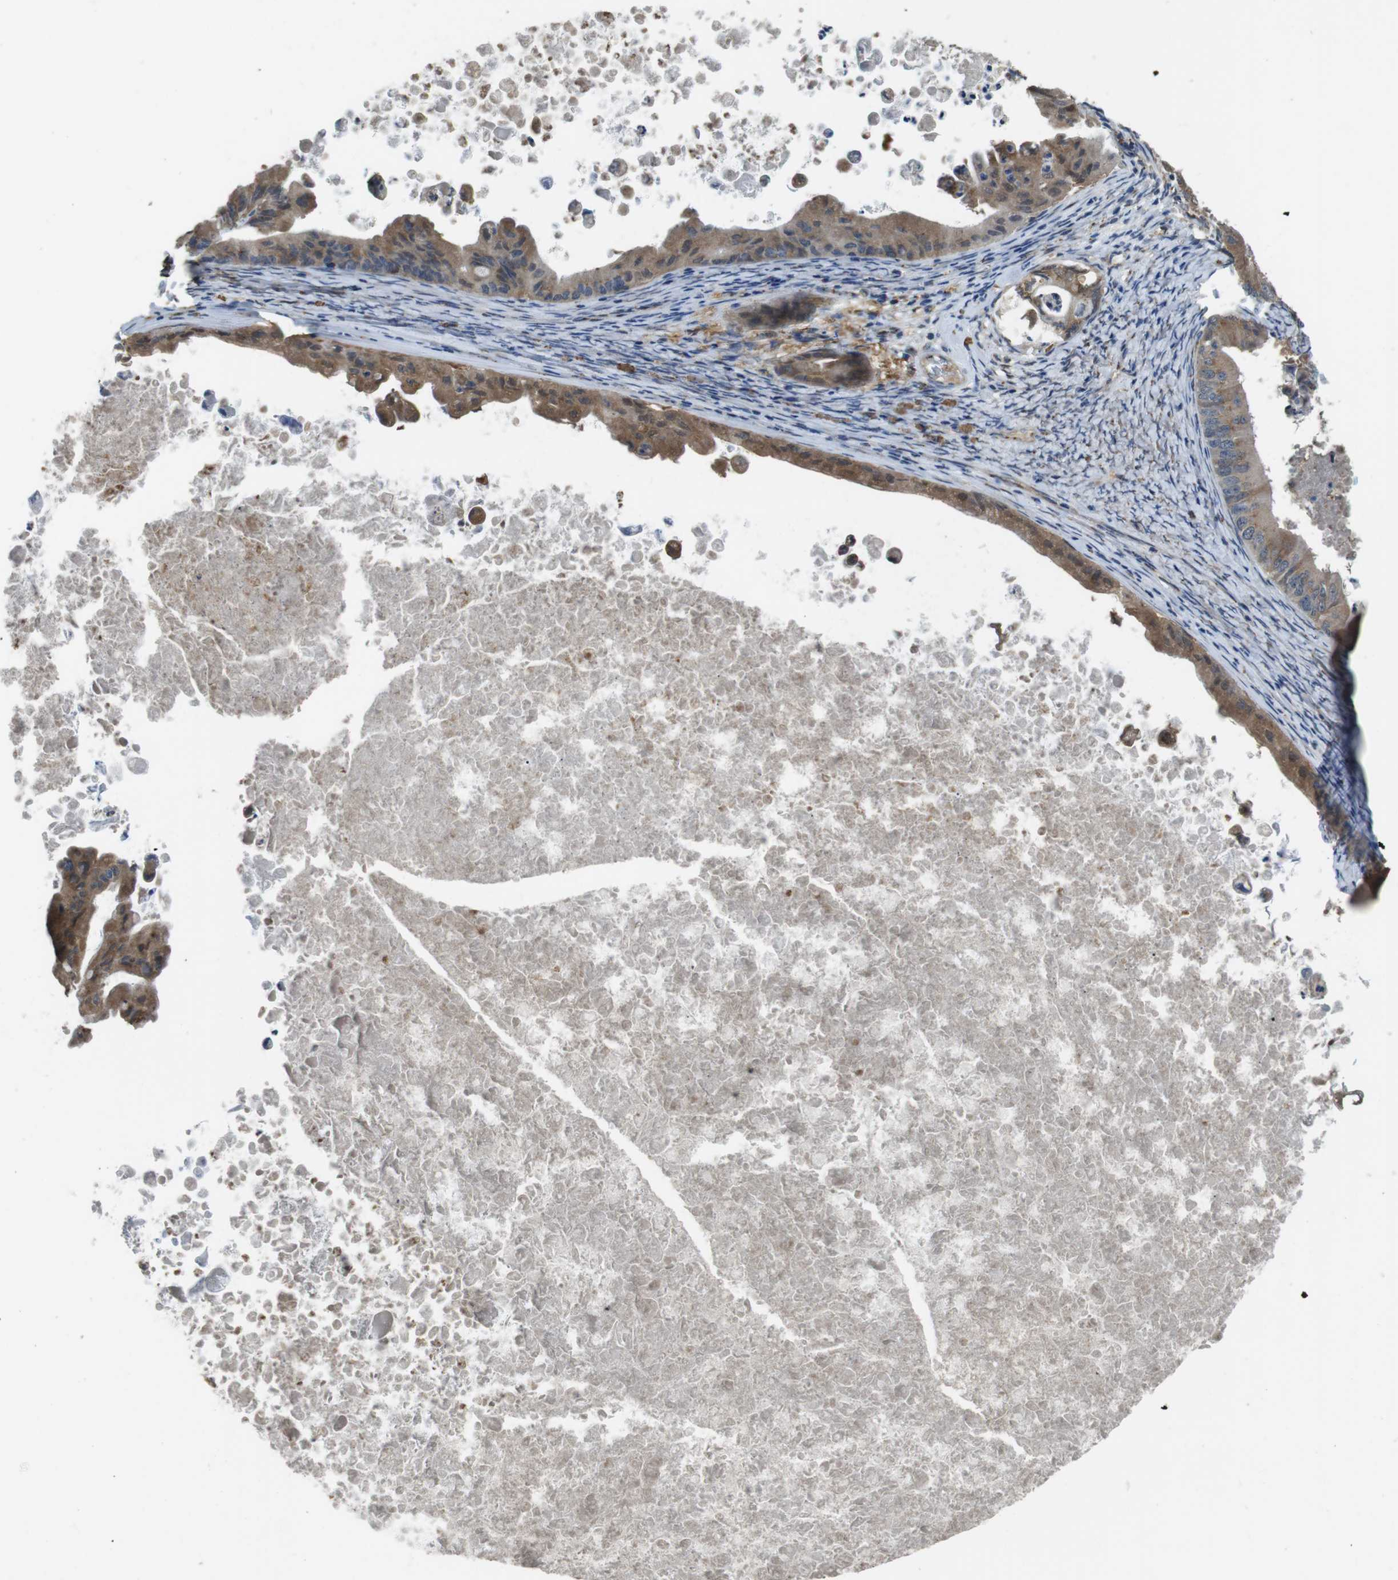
{"staining": {"intensity": "moderate", "quantity": ">75%", "location": "cytoplasmic/membranous"}, "tissue": "ovarian cancer", "cell_type": "Tumor cells", "image_type": "cancer", "snomed": [{"axis": "morphology", "description": "Cystadenocarcinoma, mucinous, NOS"}, {"axis": "topography", "description": "Ovary"}], "caption": "The immunohistochemical stain highlights moderate cytoplasmic/membranous positivity in tumor cells of ovarian cancer tissue.", "gene": "RAB6A", "patient": {"sex": "female", "age": 37}}